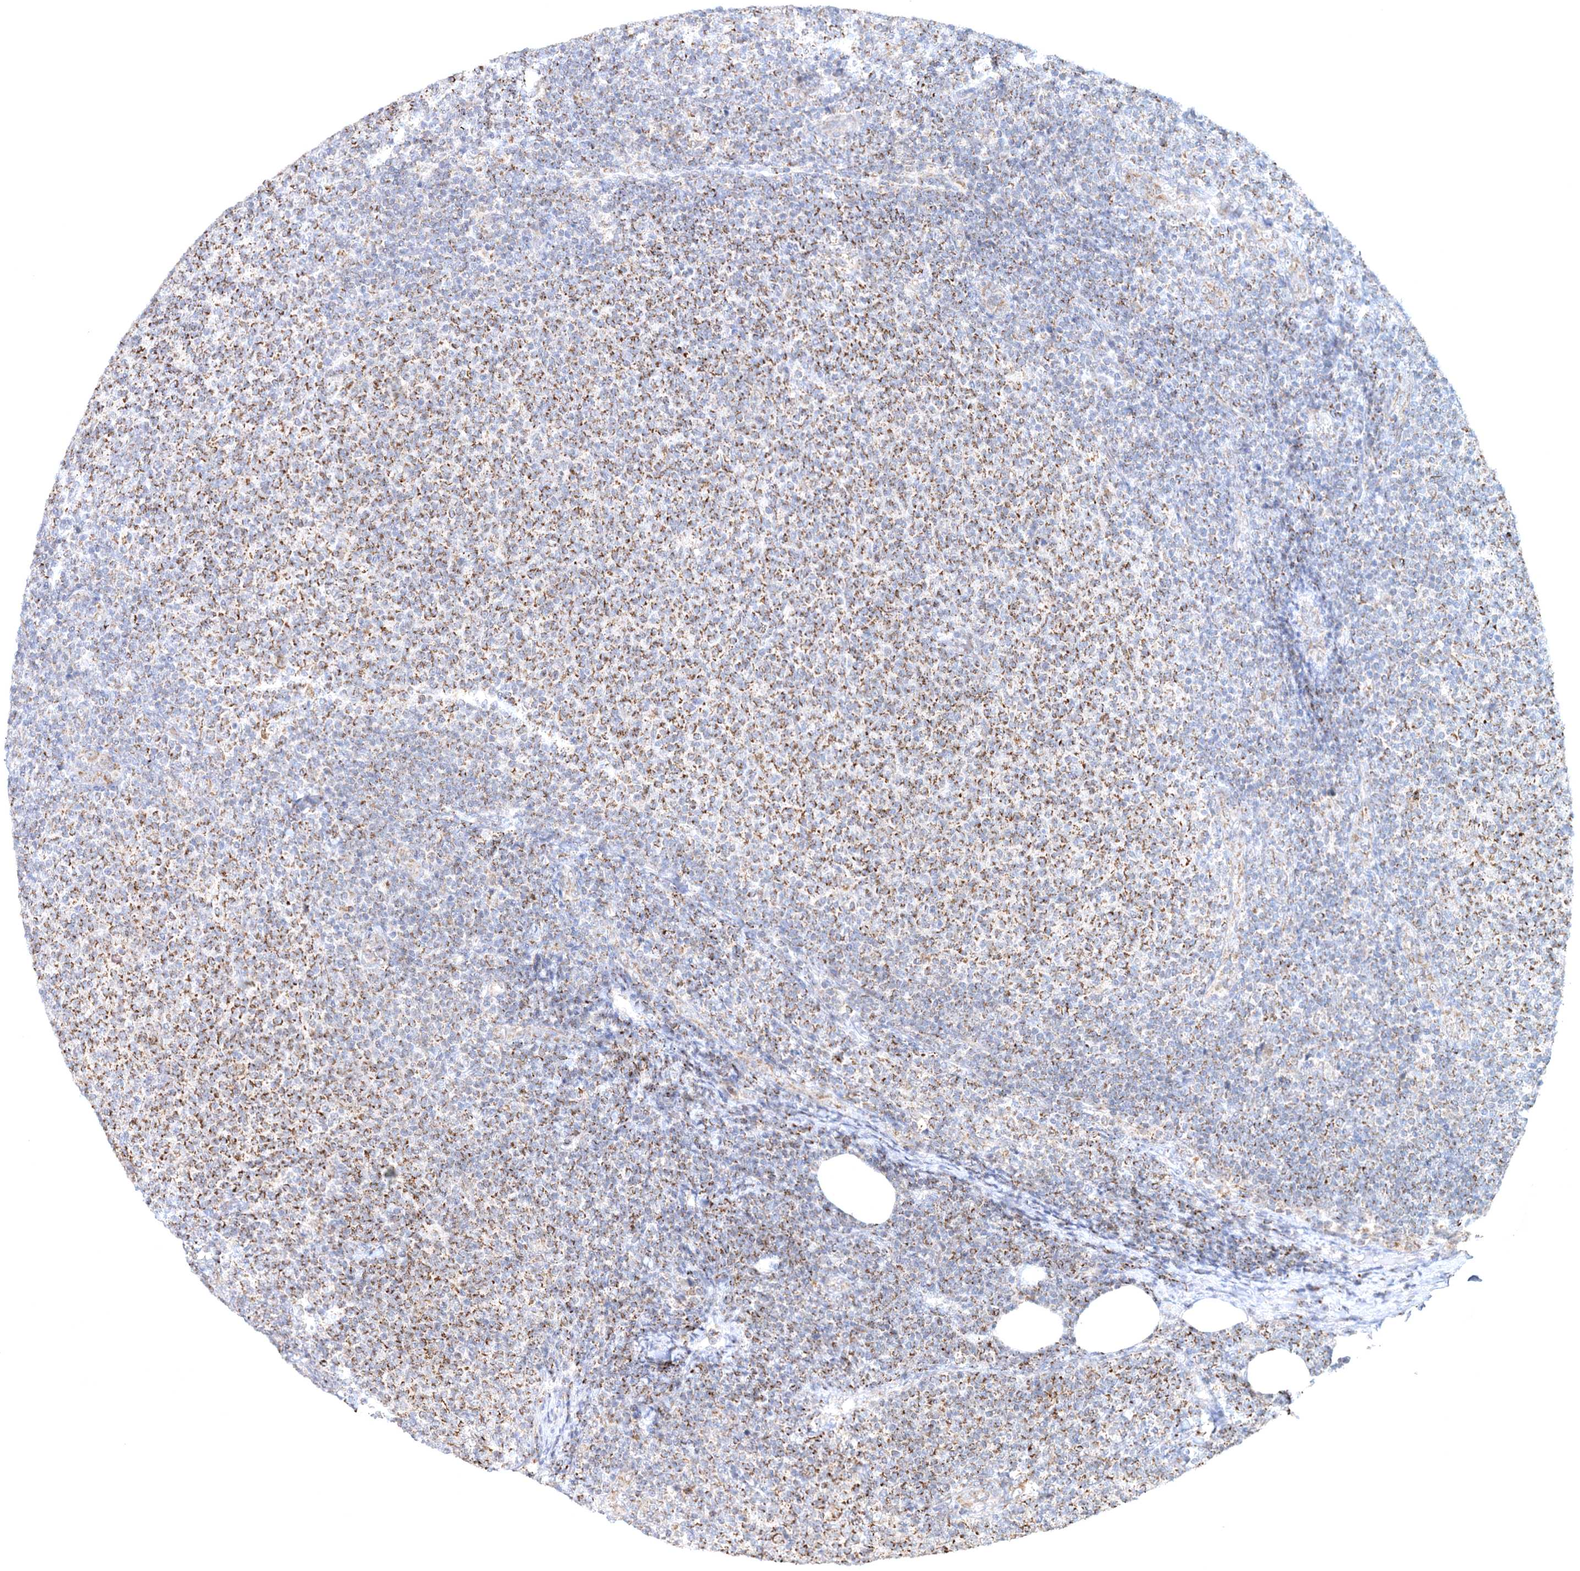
{"staining": {"intensity": "moderate", "quantity": ">75%", "location": "cytoplasmic/membranous"}, "tissue": "lymphoma", "cell_type": "Tumor cells", "image_type": "cancer", "snomed": [{"axis": "morphology", "description": "Malignant lymphoma, non-Hodgkin's type, Low grade"}, {"axis": "topography", "description": "Lymph node"}], "caption": "Protein staining by IHC exhibits moderate cytoplasmic/membranous expression in approximately >75% of tumor cells in malignant lymphoma, non-Hodgkin's type (low-grade). The staining was performed using DAB, with brown indicating positive protein expression. Nuclei are stained blue with hematoxylin.", "gene": "RNF150", "patient": {"sex": "male", "age": 66}}